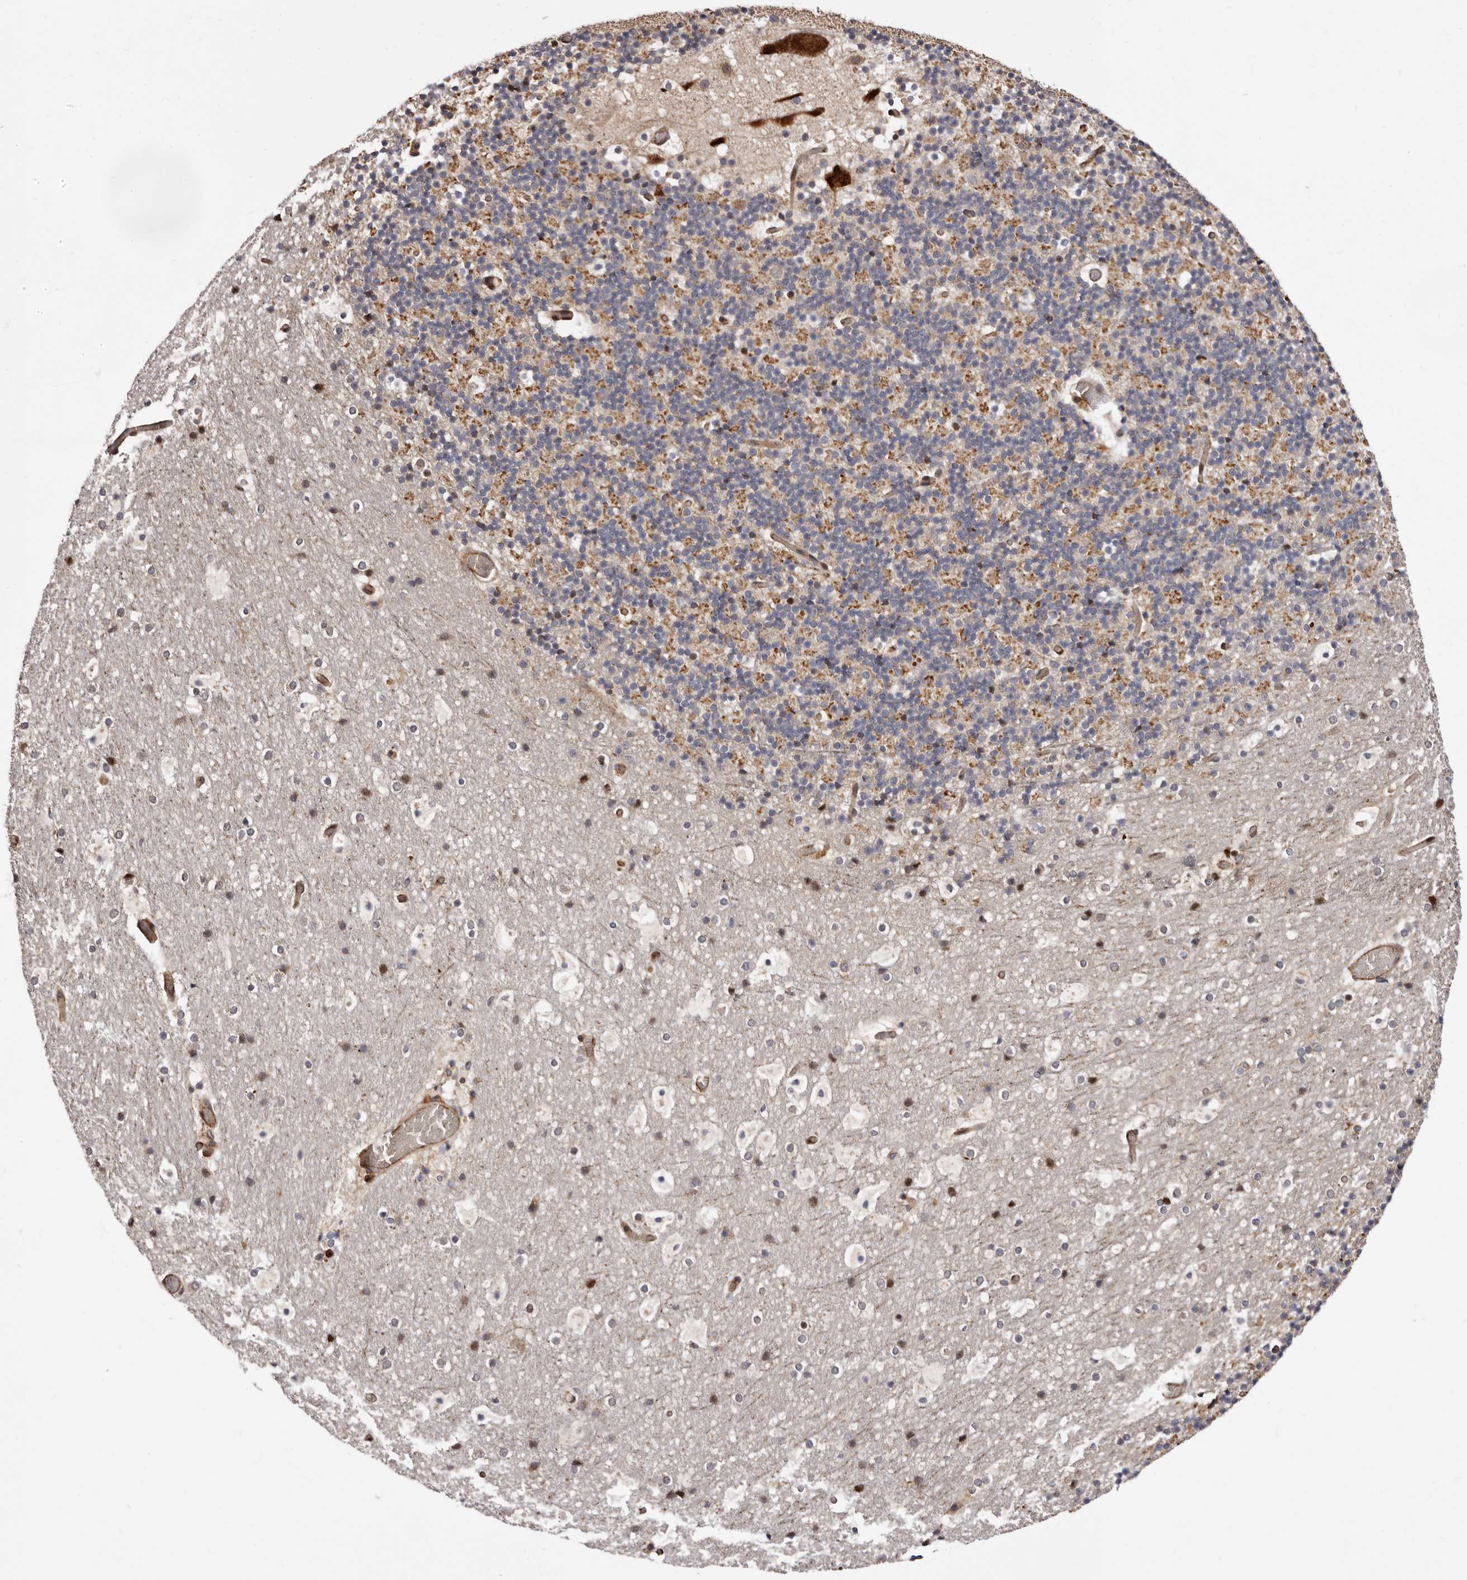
{"staining": {"intensity": "moderate", "quantity": "<25%", "location": "cytoplasmic/membranous,nuclear"}, "tissue": "cerebellum", "cell_type": "Cells in granular layer", "image_type": "normal", "snomed": [{"axis": "morphology", "description": "Normal tissue, NOS"}, {"axis": "topography", "description": "Cerebellum"}], "caption": "This is an image of immunohistochemistry staining of normal cerebellum, which shows moderate staining in the cytoplasmic/membranous,nuclear of cells in granular layer.", "gene": "GPR27", "patient": {"sex": "male", "age": 57}}